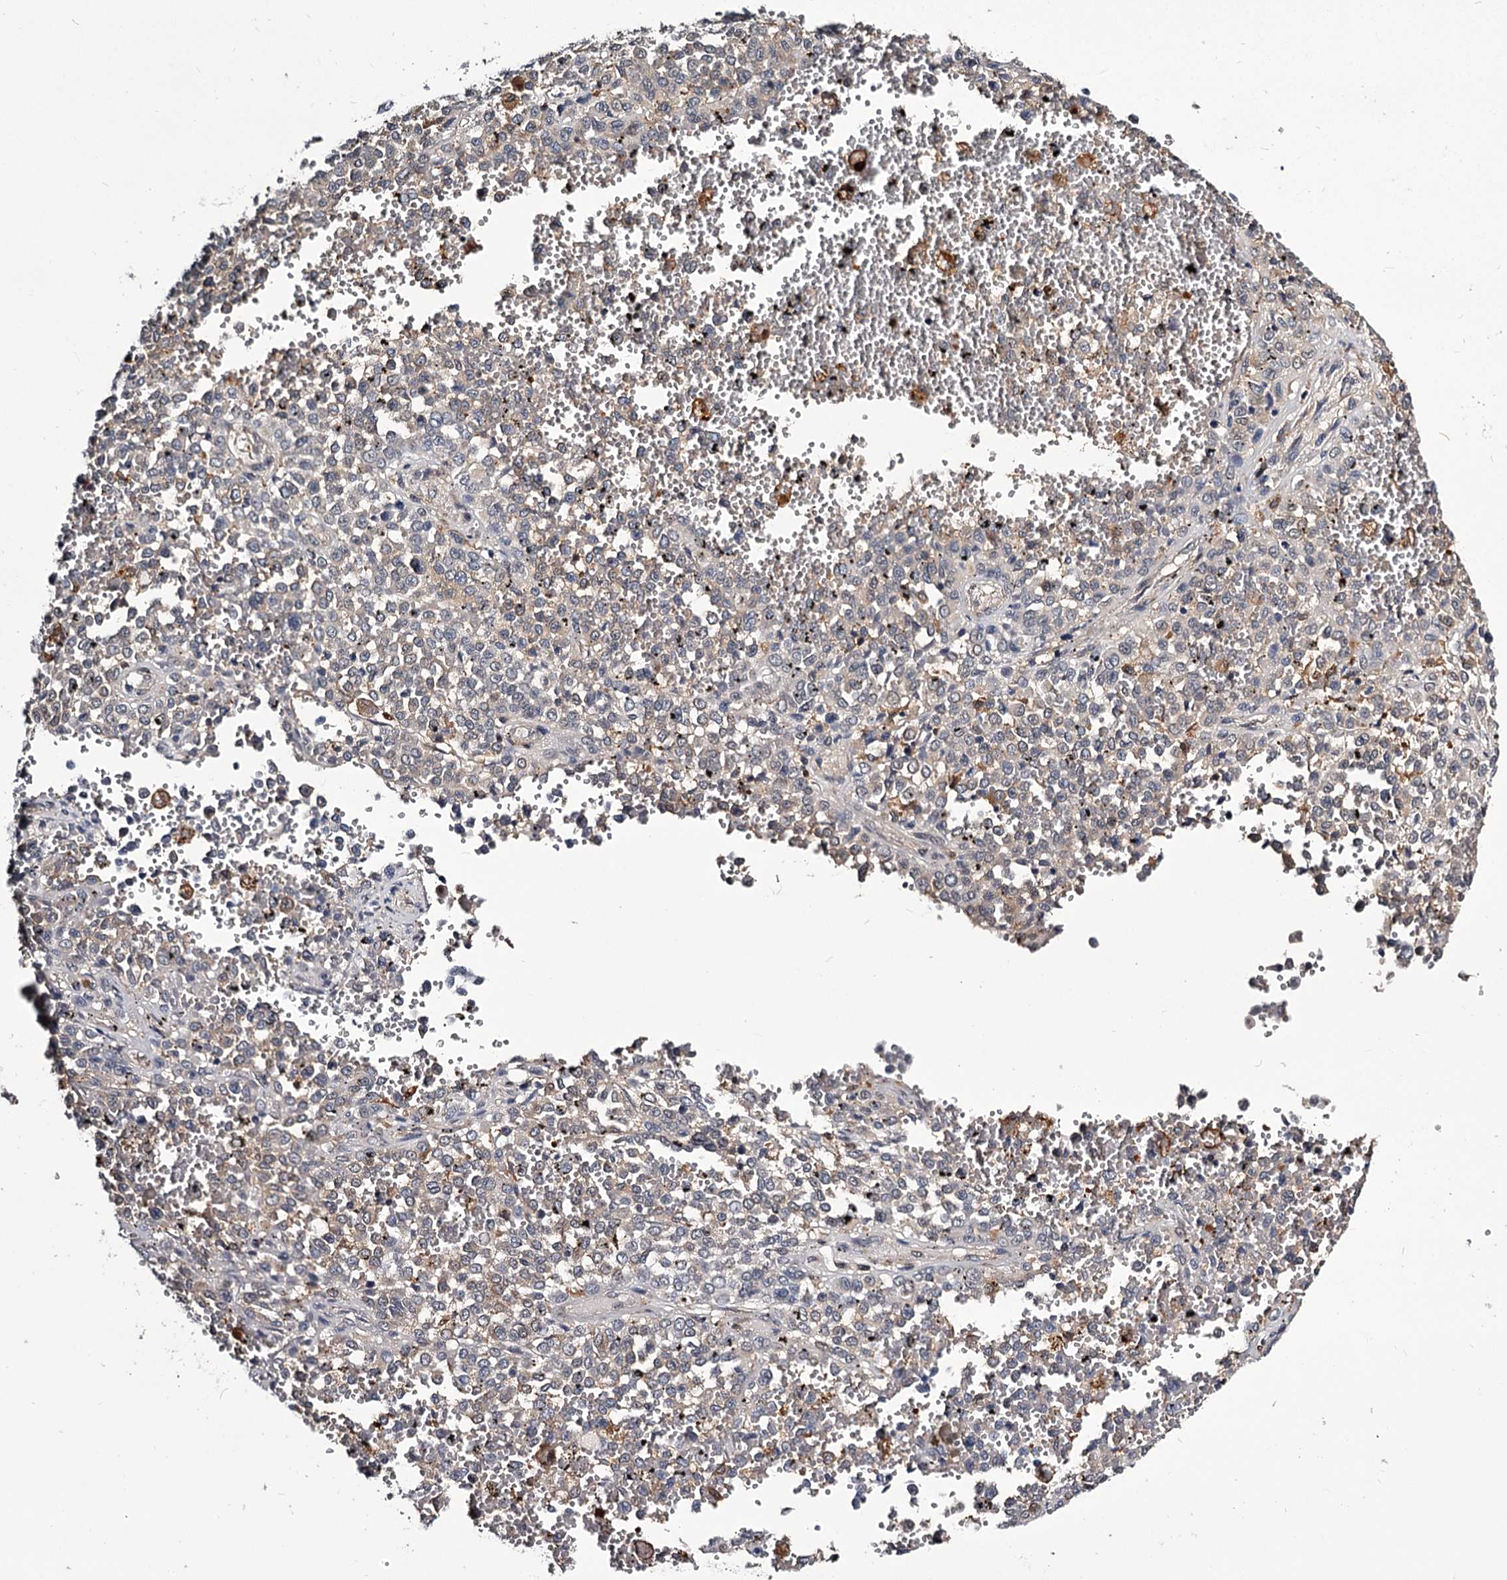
{"staining": {"intensity": "weak", "quantity": "<25%", "location": "cytoplasmic/membranous"}, "tissue": "melanoma", "cell_type": "Tumor cells", "image_type": "cancer", "snomed": [{"axis": "morphology", "description": "Malignant melanoma, Metastatic site"}, {"axis": "topography", "description": "Pancreas"}], "caption": "Melanoma stained for a protein using IHC reveals no expression tumor cells.", "gene": "GSTO1", "patient": {"sex": "female", "age": 30}}